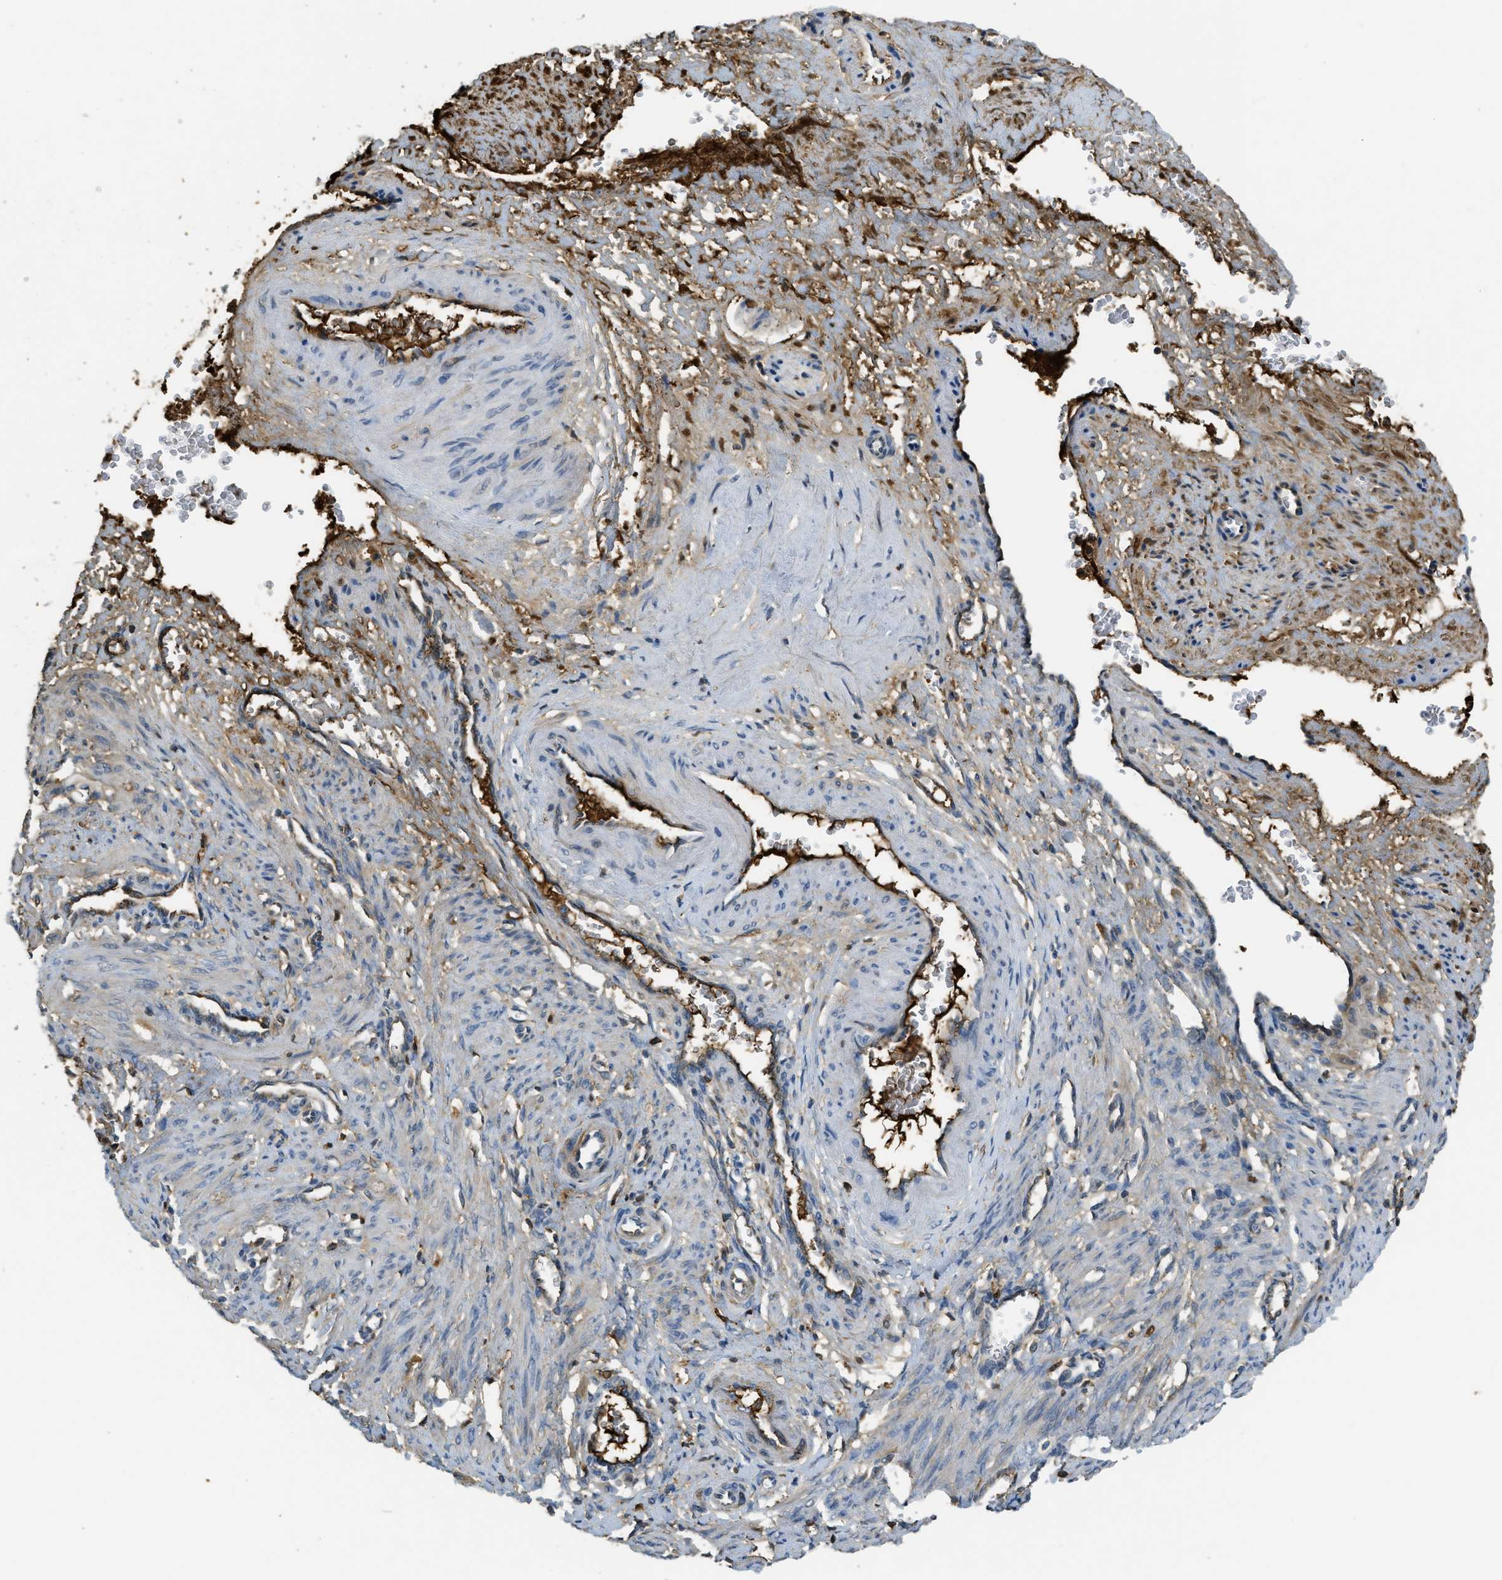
{"staining": {"intensity": "weak", "quantity": ">75%", "location": "cytoplasmic/membranous"}, "tissue": "smooth muscle", "cell_type": "Smooth muscle cells", "image_type": "normal", "snomed": [{"axis": "morphology", "description": "Normal tissue, NOS"}, {"axis": "topography", "description": "Endometrium"}], "caption": "IHC histopathology image of unremarkable smooth muscle: human smooth muscle stained using IHC reveals low levels of weak protein expression localized specifically in the cytoplasmic/membranous of smooth muscle cells, appearing as a cytoplasmic/membranous brown color.", "gene": "PRTN3", "patient": {"sex": "female", "age": 33}}